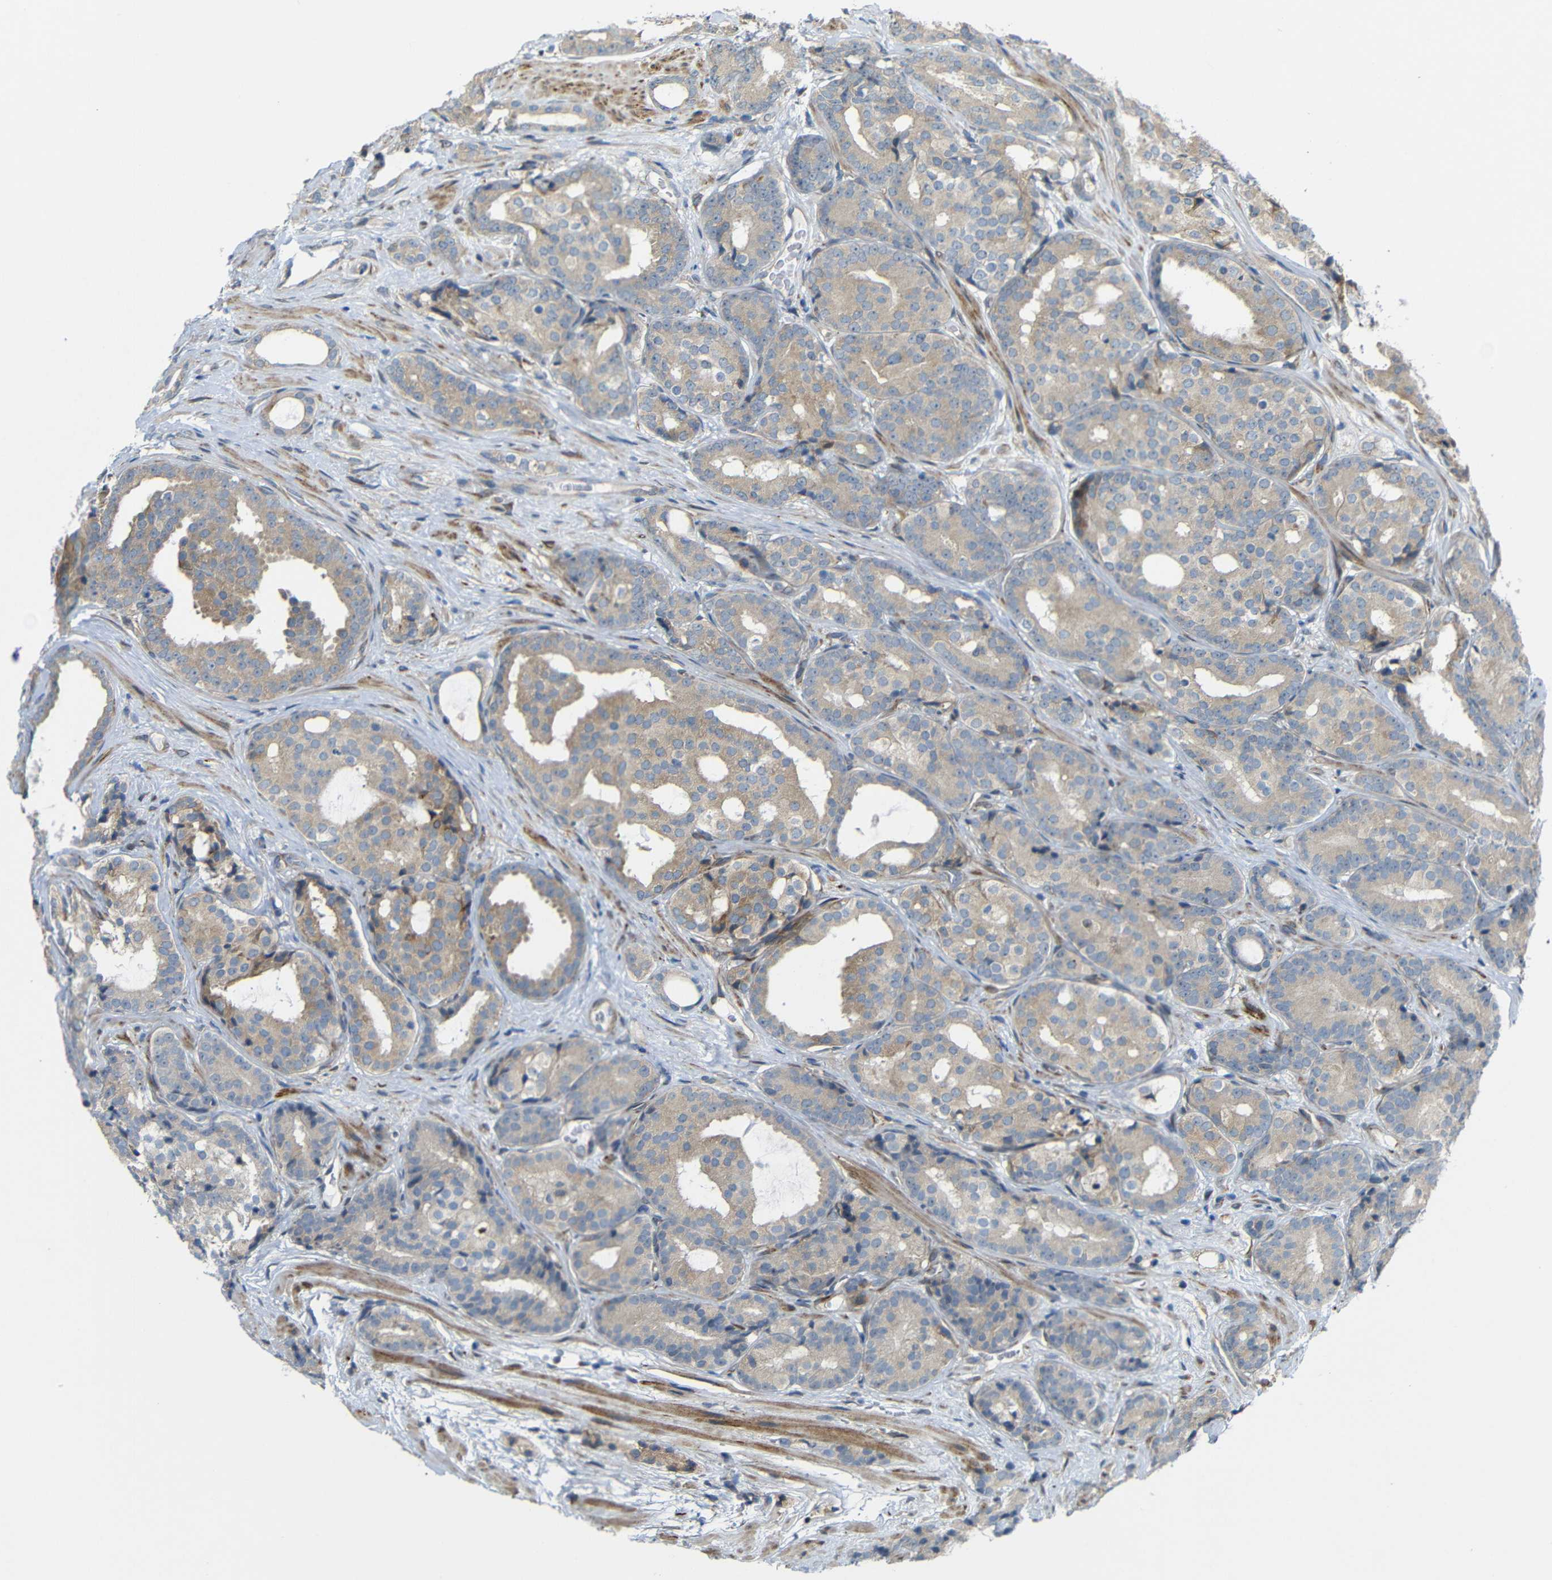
{"staining": {"intensity": "weak", "quantity": ">75%", "location": "cytoplasmic/membranous"}, "tissue": "prostate cancer", "cell_type": "Tumor cells", "image_type": "cancer", "snomed": [{"axis": "morphology", "description": "Adenocarcinoma, High grade"}, {"axis": "topography", "description": "Prostate"}], "caption": "Human prostate cancer (adenocarcinoma (high-grade)) stained with a protein marker displays weak staining in tumor cells.", "gene": "P3H2", "patient": {"sex": "male", "age": 71}}